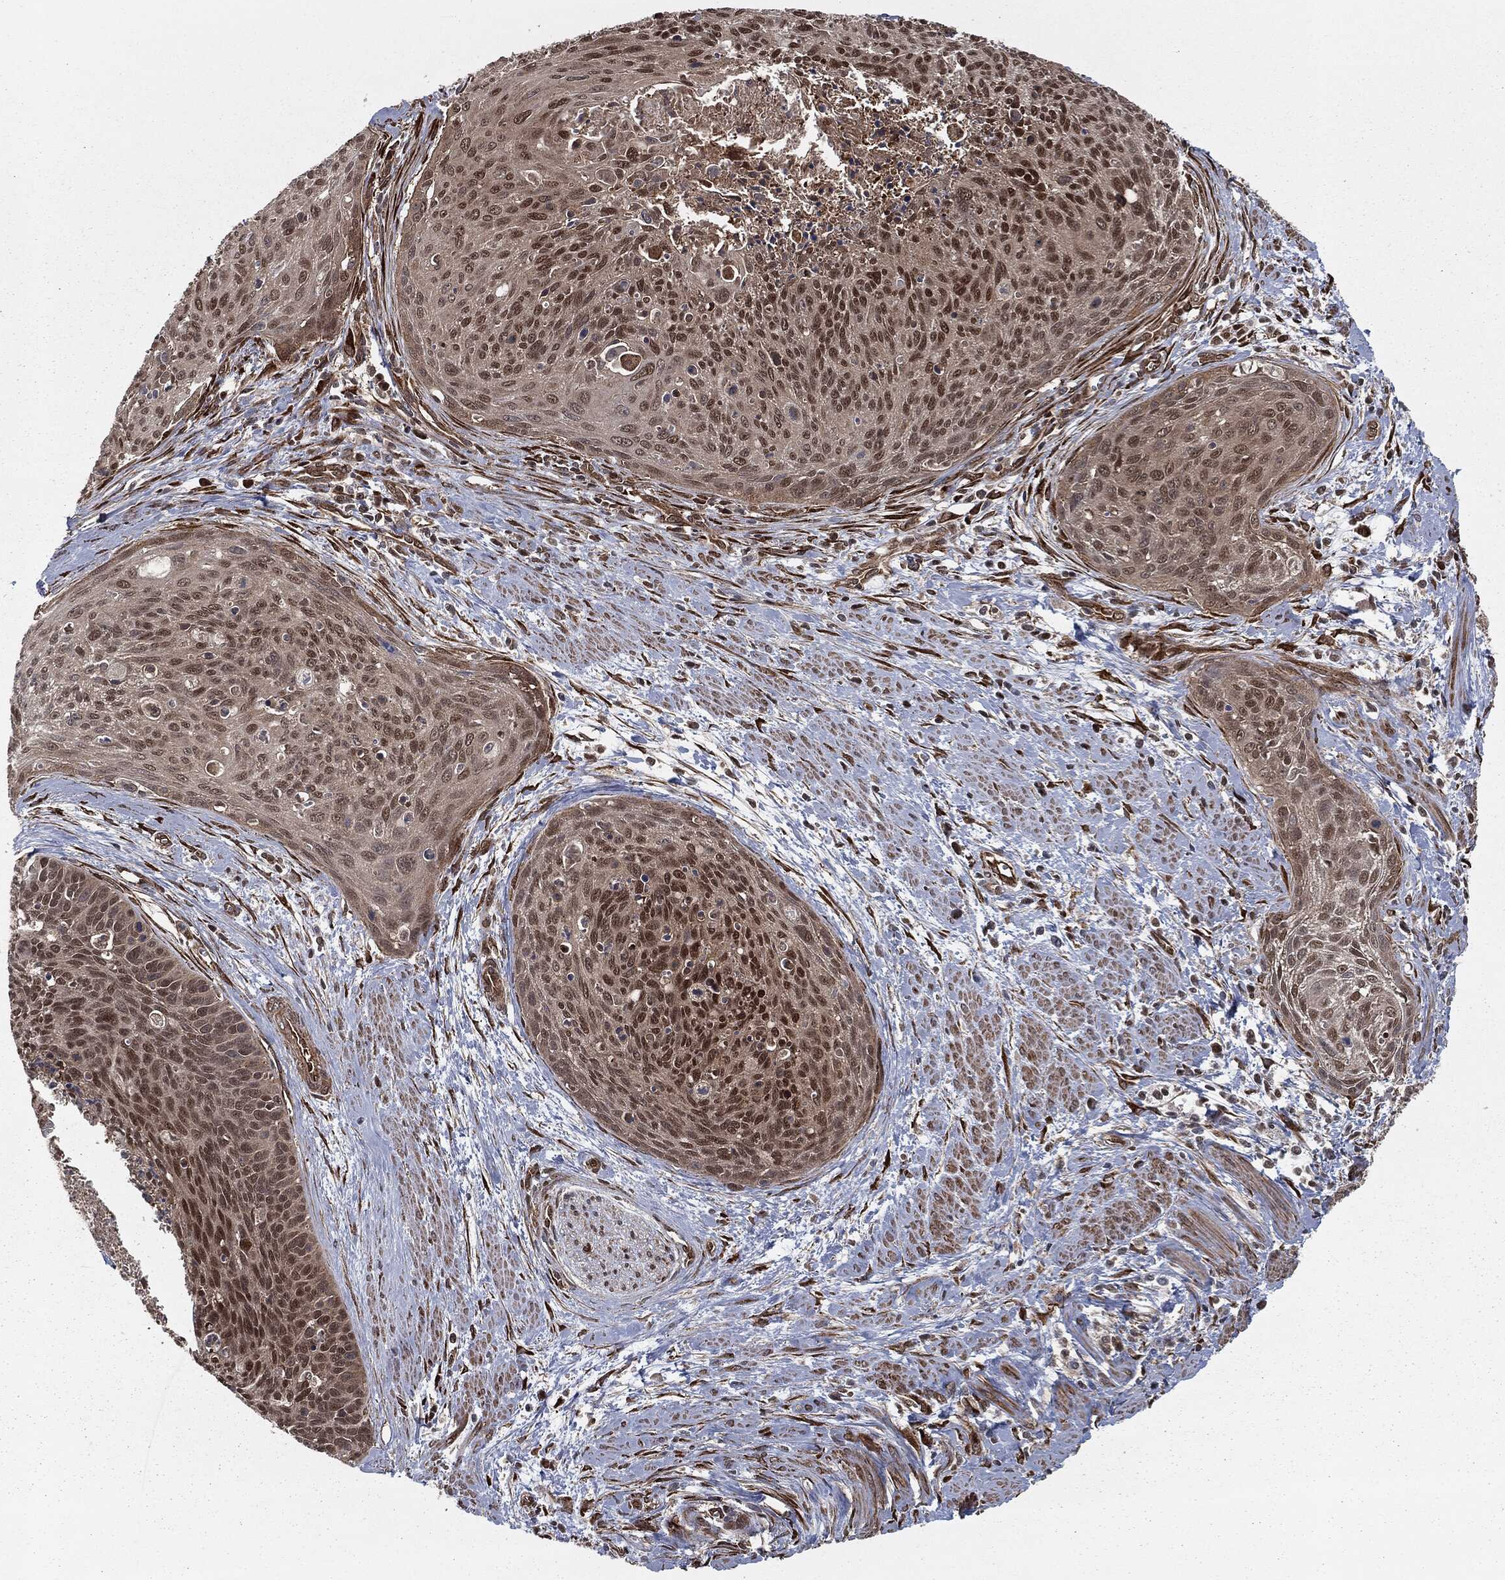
{"staining": {"intensity": "strong", "quantity": "<25%", "location": "nuclear"}, "tissue": "cervical cancer", "cell_type": "Tumor cells", "image_type": "cancer", "snomed": [{"axis": "morphology", "description": "Squamous cell carcinoma, NOS"}, {"axis": "topography", "description": "Cervix"}], "caption": "The immunohistochemical stain labels strong nuclear staining in tumor cells of cervical squamous cell carcinoma tissue.", "gene": "RANBP9", "patient": {"sex": "female", "age": 55}}